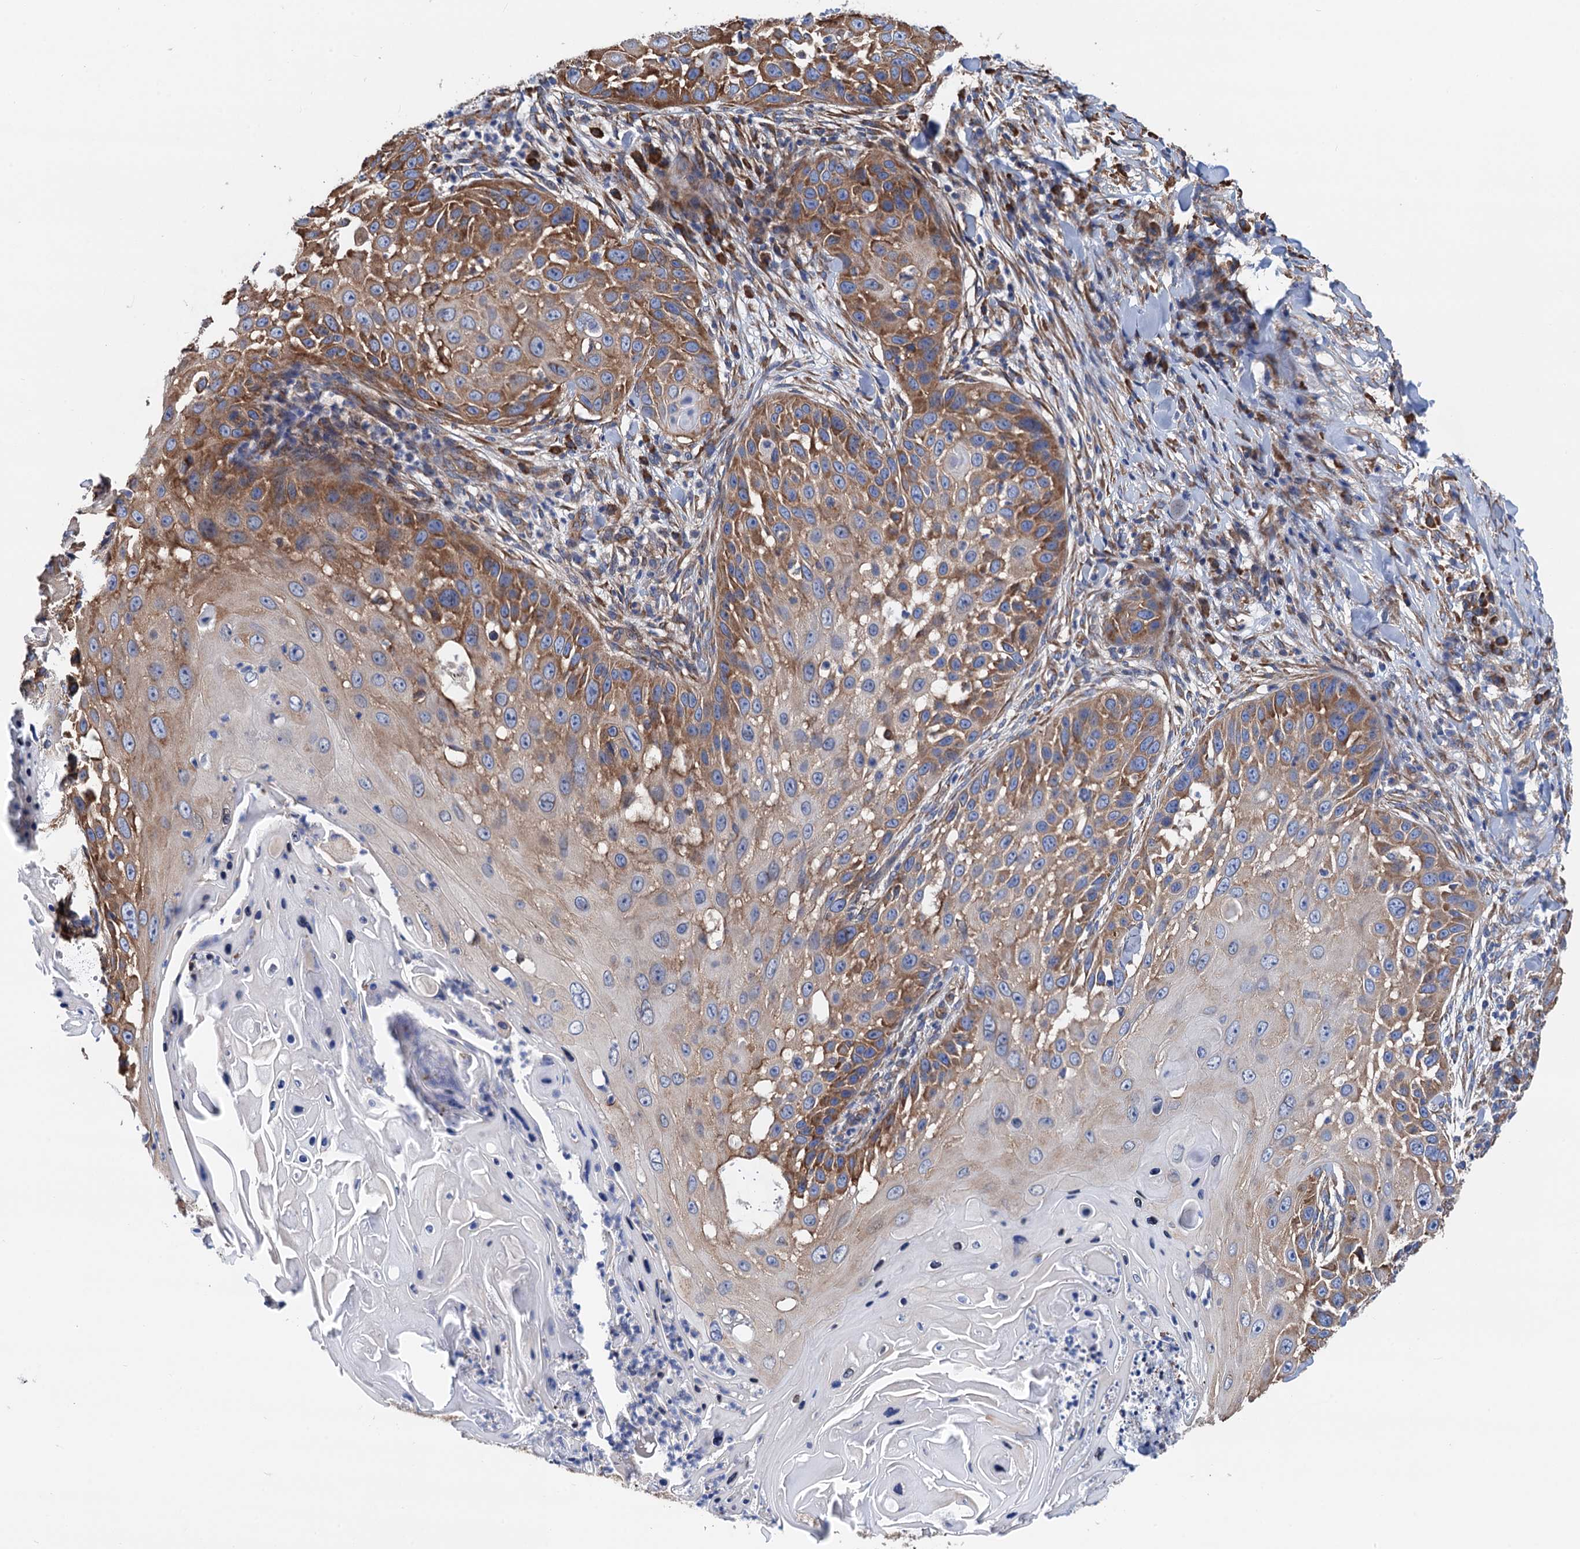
{"staining": {"intensity": "moderate", "quantity": "25%-75%", "location": "cytoplasmic/membranous"}, "tissue": "skin cancer", "cell_type": "Tumor cells", "image_type": "cancer", "snomed": [{"axis": "morphology", "description": "Squamous cell carcinoma, NOS"}, {"axis": "topography", "description": "Skin"}], "caption": "Human skin squamous cell carcinoma stained for a protein (brown) demonstrates moderate cytoplasmic/membranous positive expression in about 25%-75% of tumor cells.", "gene": "SLC12A7", "patient": {"sex": "female", "age": 44}}